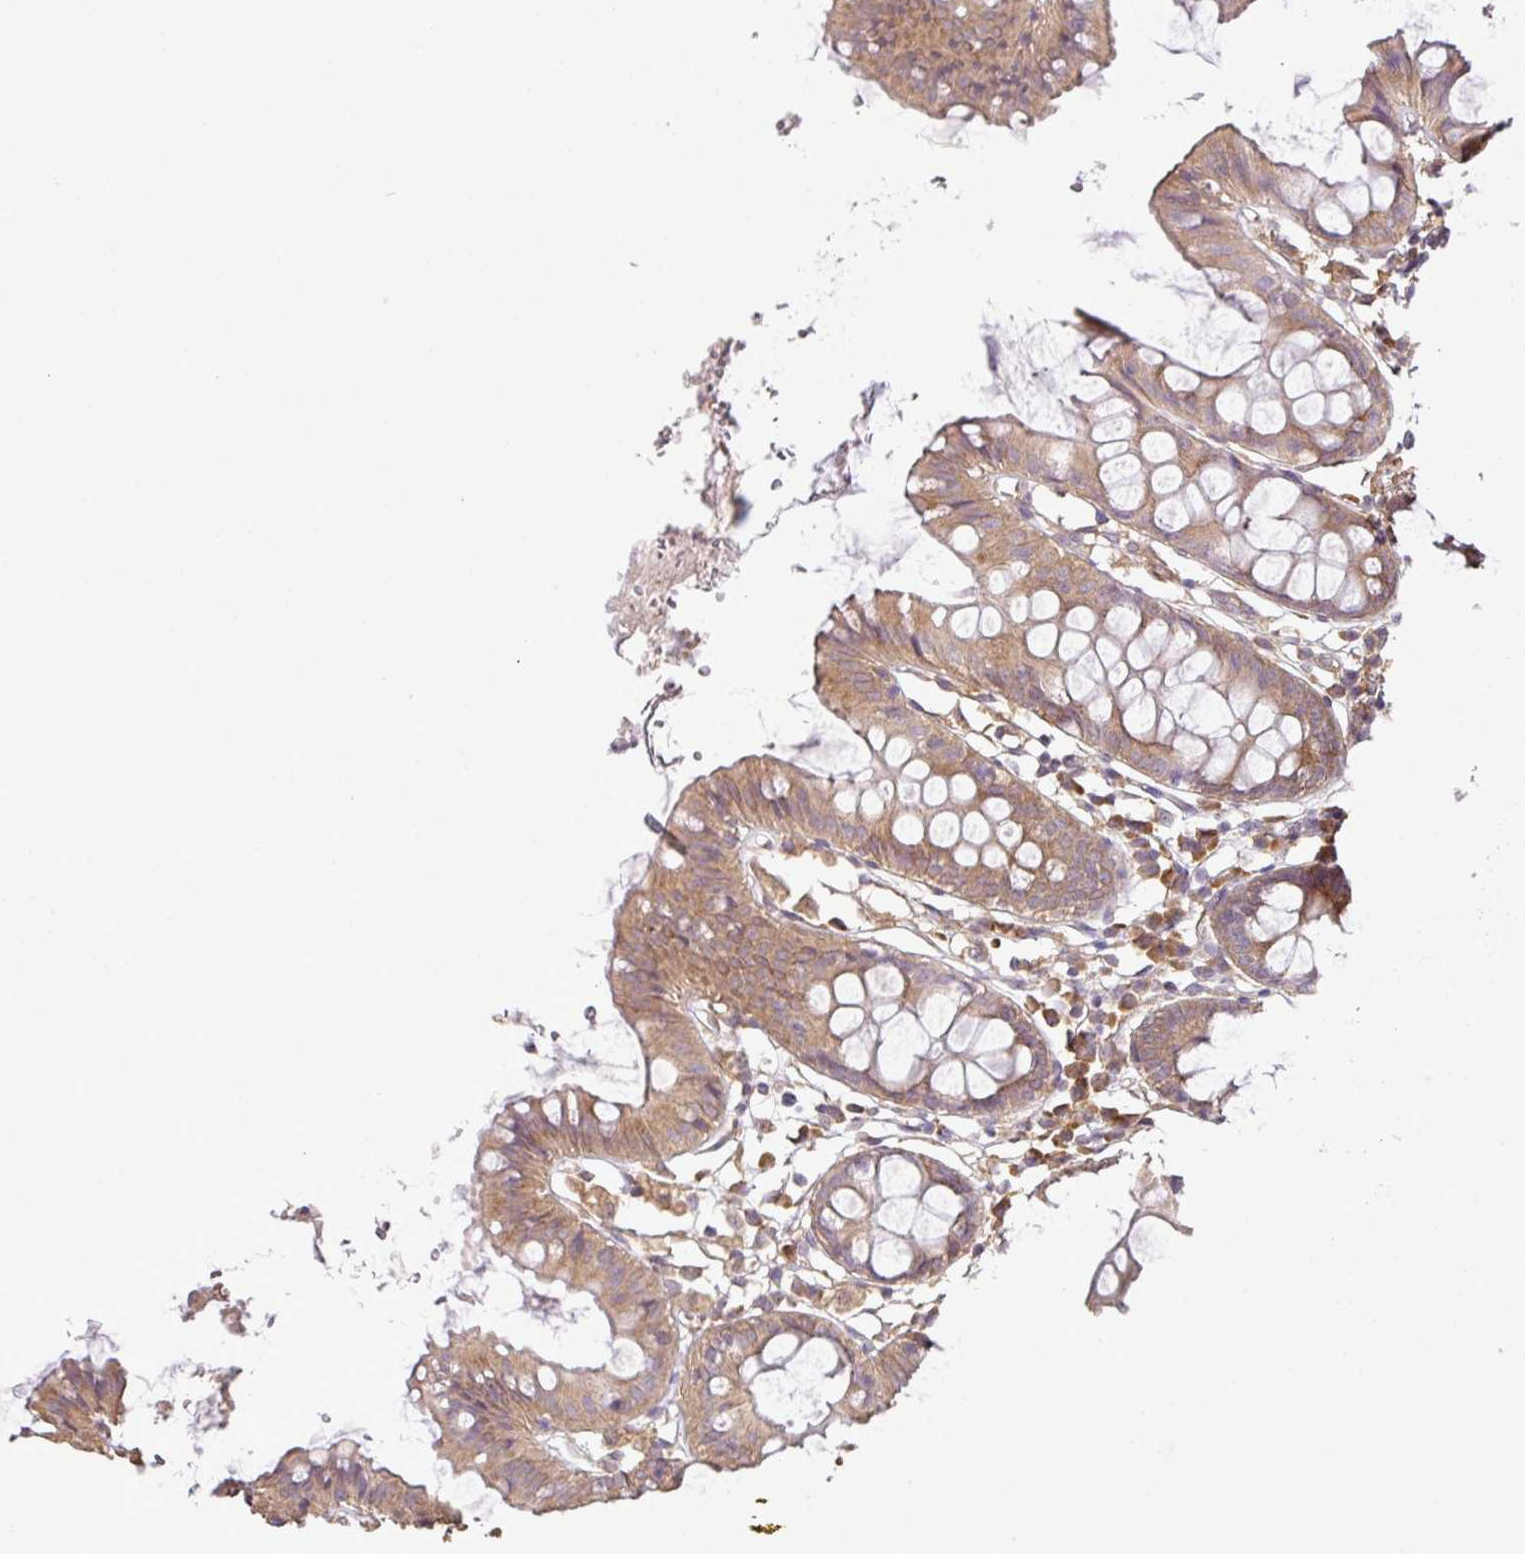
{"staining": {"intensity": "weak", "quantity": ">75%", "location": "cytoplasmic/membranous"}, "tissue": "colon", "cell_type": "Endothelial cells", "image_type": "normal", "snomed": [{"axis": "morphology", "description": "Normal tissue, NOS"}, {"axis": "topography", "description": "Colon"}], "caption": "Protein staining of unremarkable colon exhibits weak cytoplasmic/membranous expression in approximately >75% of endothelial cells.", "gene": "DNAAF4", "patient": {"sex": "female", "age": 84}}